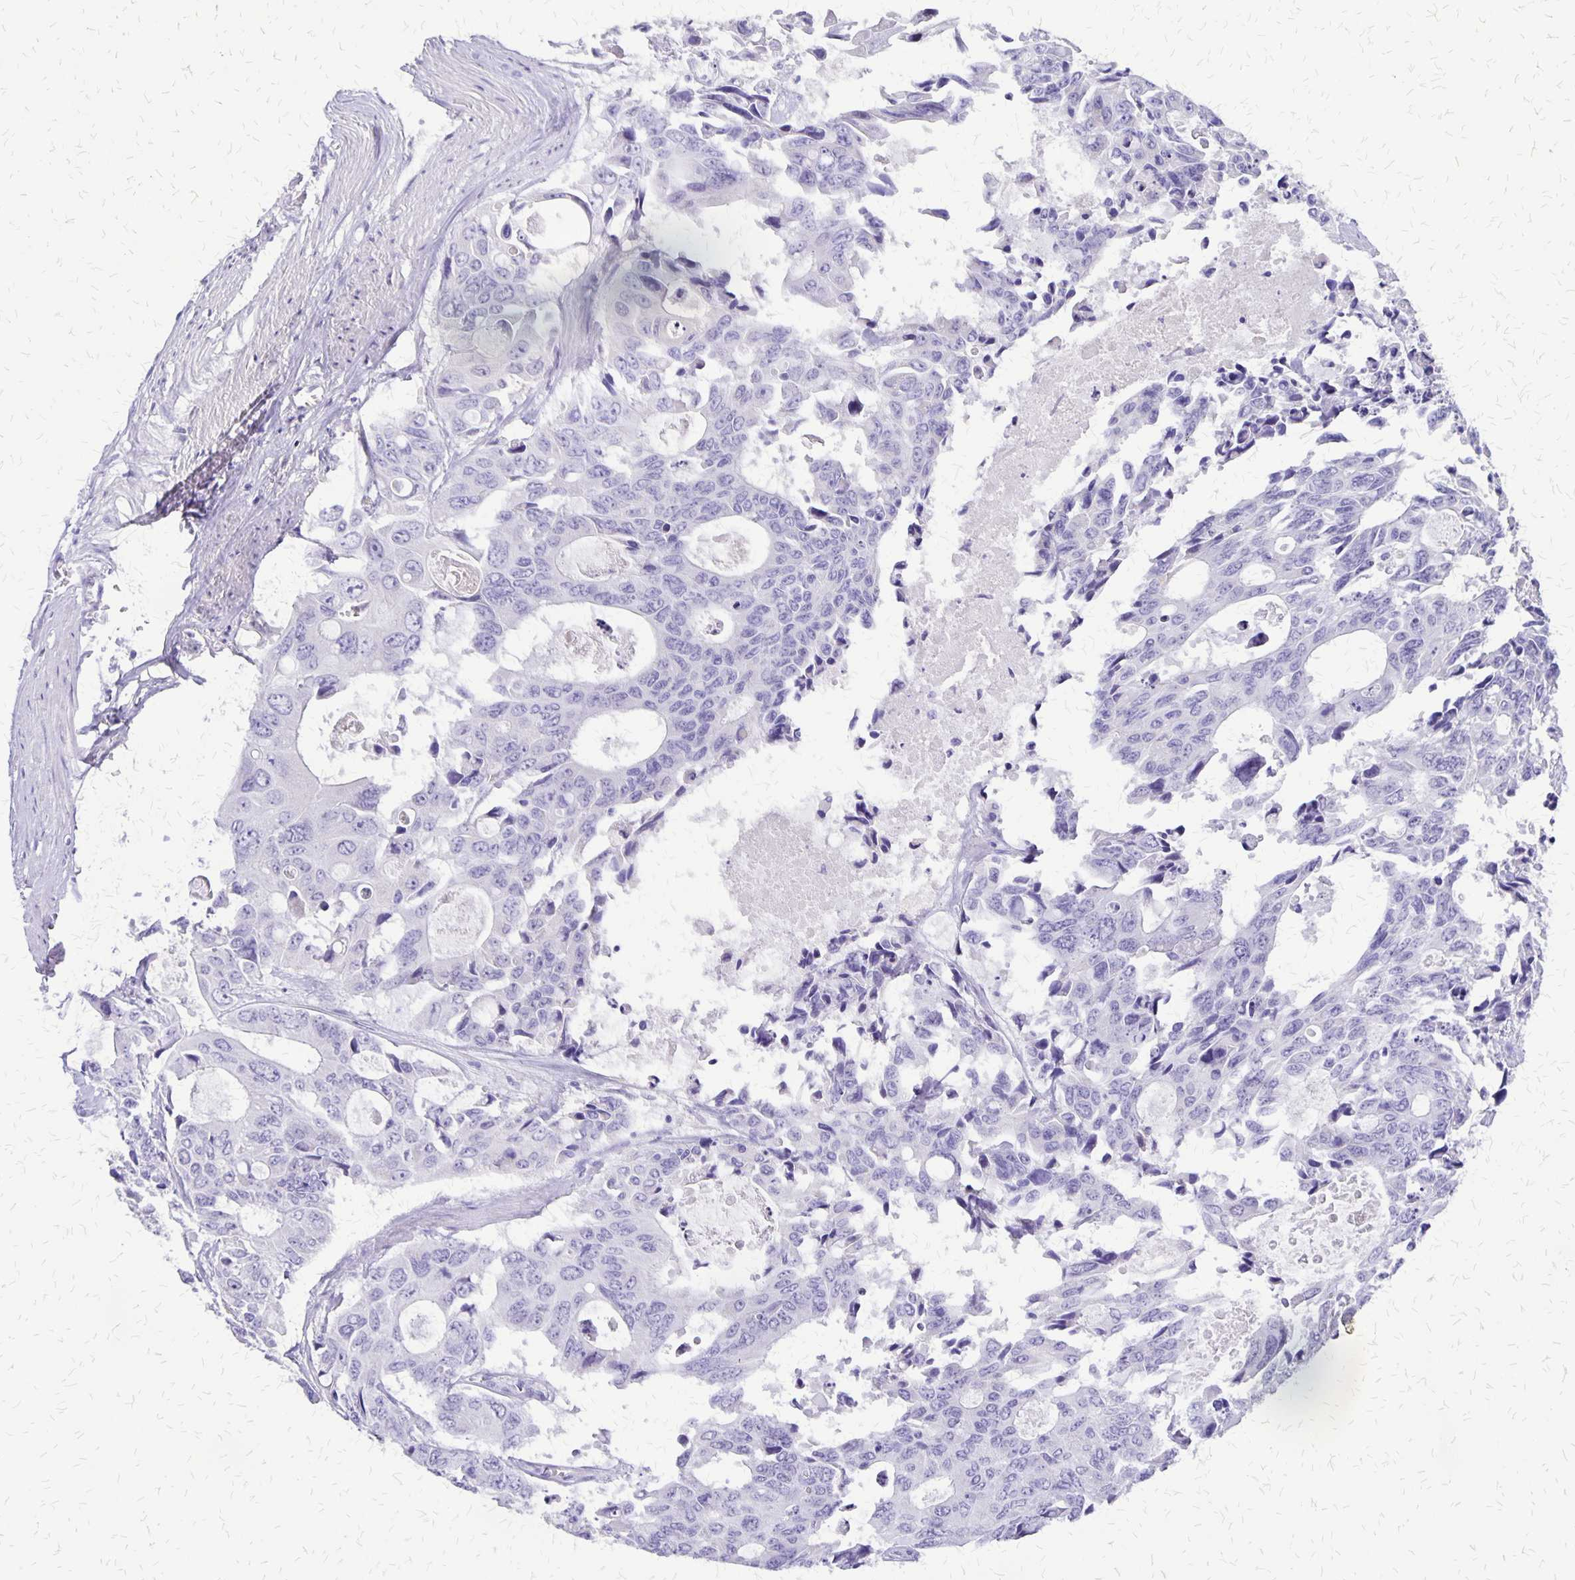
{"staining": {"intensity": "negative", "quantity": "none", "location": "none"}, "tissue": "colorectal cancer", "cell_type": "Tumor cells", "image_type": "cancer", "snomed": [{"axis": "morphology", "description": "Adenocarcinoma, NOS"}, {"axis": "topography", "description": "Rectum"}], "caption": "Immunohistochemistry of human colorectal adenocarcinoma demonstrates no positivity in tumor cells.", "gene": "SLC13A2", "patient": {"sex": "male", "age": 76}}